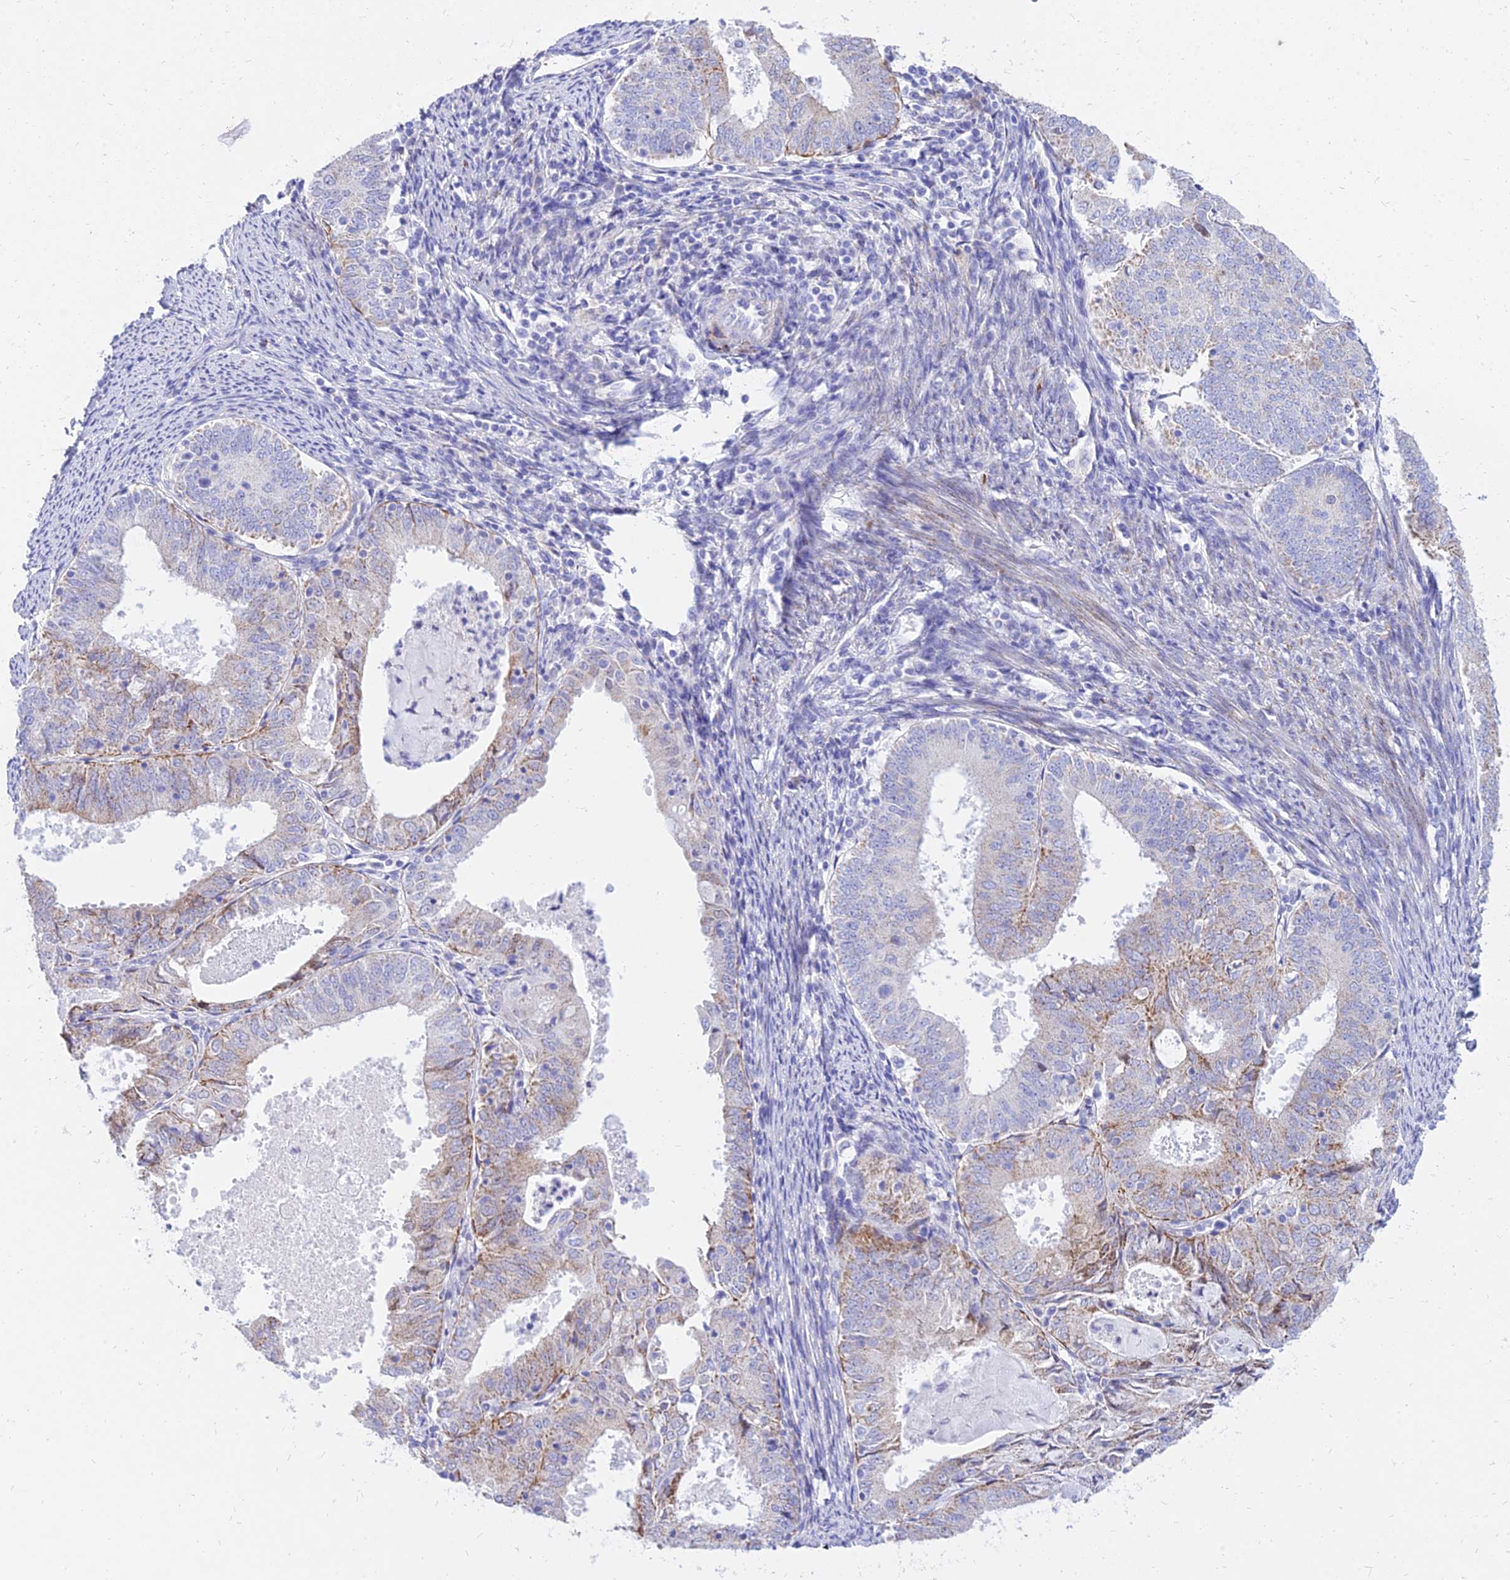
{"staining": {"intensity": "moderate", "quantity": "<25%", "location": "cytoplasmic/membranous"}, "tissue": "endometrial cancer", "cell_type": "Tumor cells", "image_type": "cancer", "snomed": [{"axis": "morphology", "description": "Adenocarcinoma, NOS"}, {"axis": "topography", "description": "Endometrium"}], "caption": "A high-resolution photomicrograph shows immunohistochemistry (IHC) staining of endometrial adenocarcinoma, which displays moderate cytoplasmic/membranous staining in approximately <25% of tumor cells.", "gene": "PKN3", "patient": {"sex": "female", "age": 57}}